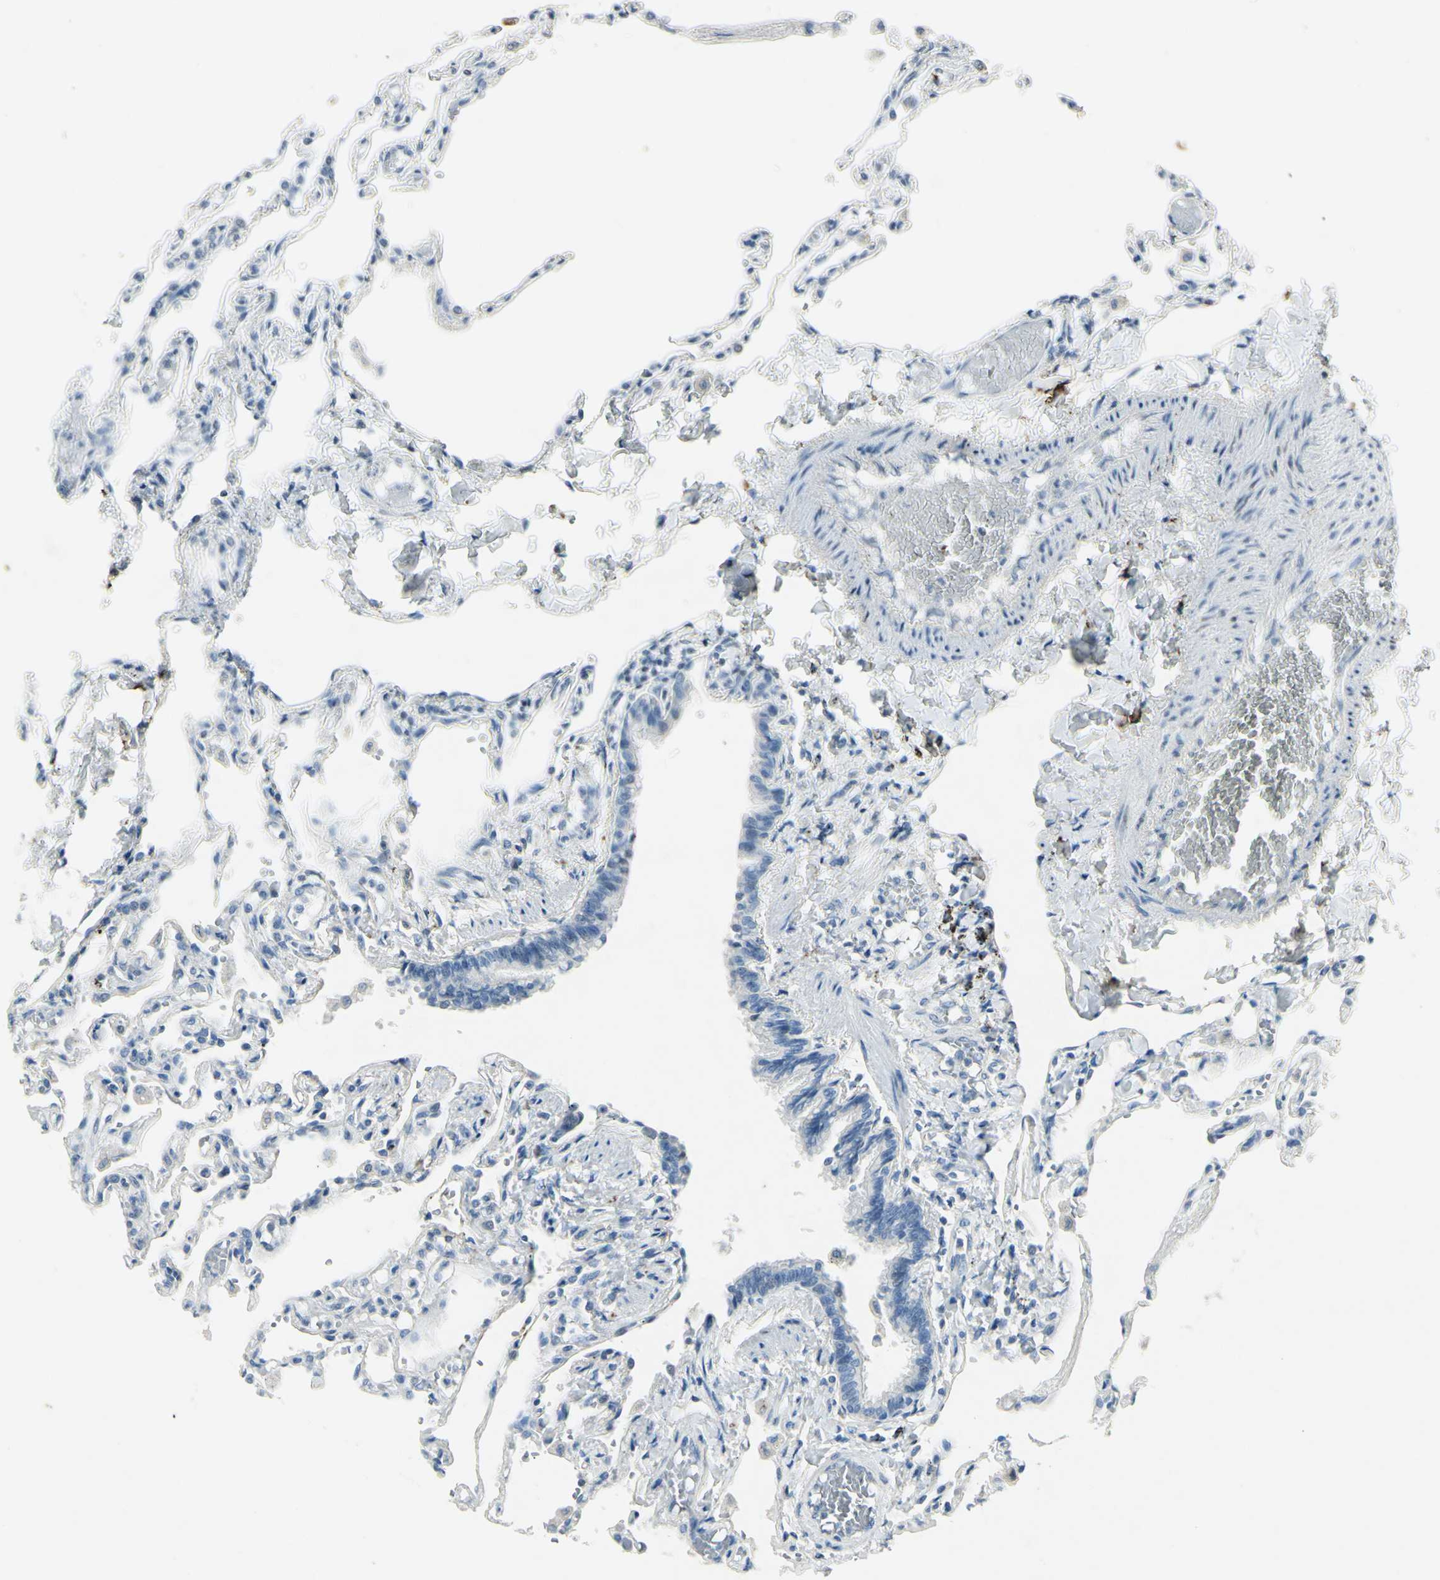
{"staining": {"intensity": "negative", "quantity": "none", "location": "none"}, "tissue": "lung", "cell_type": "Alveolar cells", "image_type": "normal", "snomed": [{"axis": "morphology", "description": "Normal tissue, NOS"}, {"axis": "topography", "description": "Lung"}], "caption": "A high-resolution histopathology image shows immunohistochemistry (IHC) staining of normal lung, which exhibits no significant positivity in alveolar cells. (IHC, brightfield microscopy, high magnification).", "gene": "SNAP91", "patient": {"sex": "male", "age": 21}}